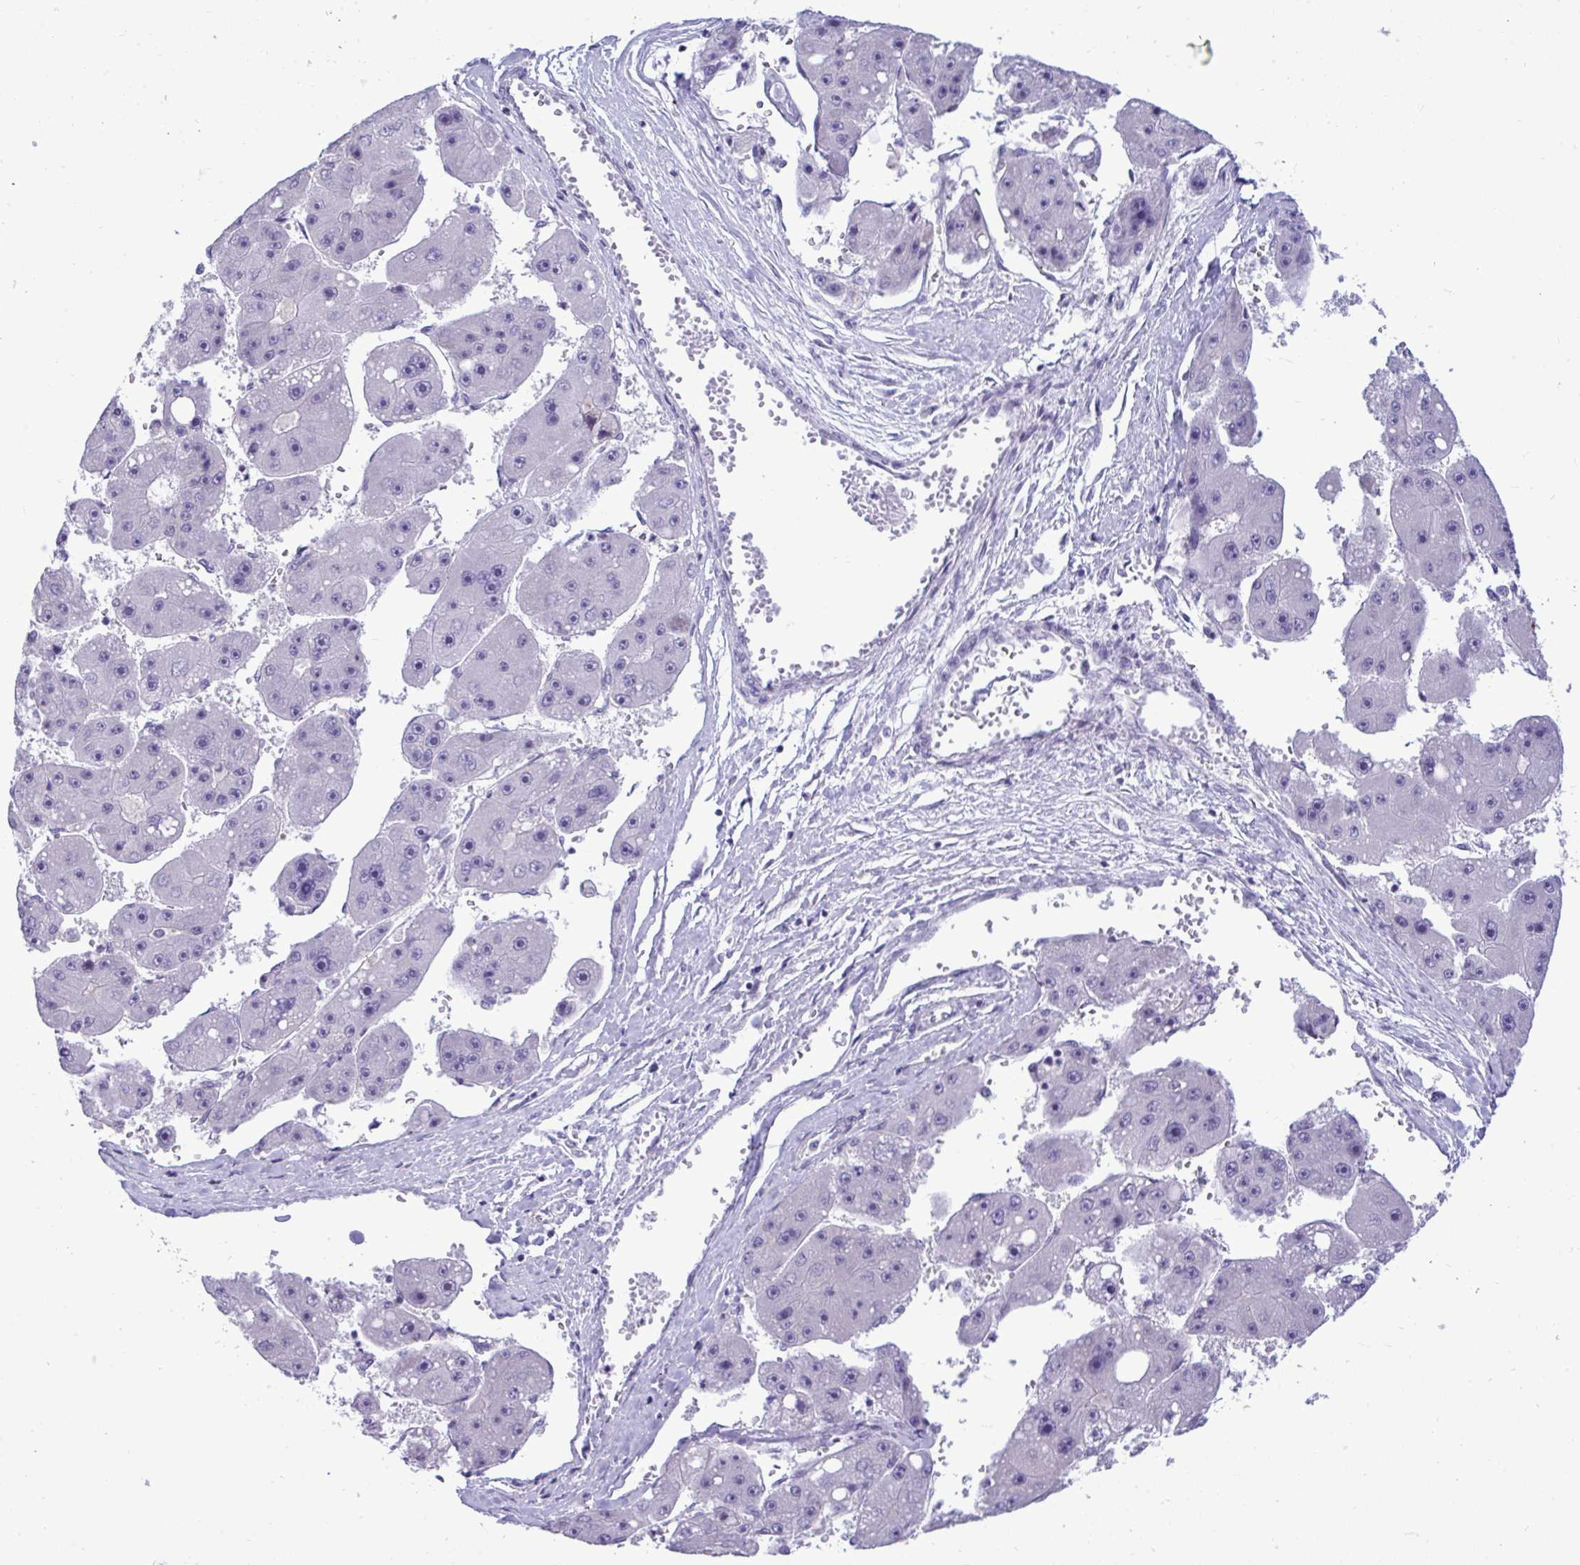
{"staining": {"intensity": "negative", "quantity": "none", "location": "none"}, "tissue": "liver cancer", "cell_type": "Tumor cells", "image_type": "cancer", "snomed": [{"axis": "morphology", "description": "Carcinoma, Hepatocellular, NOS"}, {"axis": "topography", "description": "Liver"}], "caption": "Histopathology image shows no protein positivity in tumor cells of liver cancer (hepatocellular carcinoma) tissue.", "gene": "SPAG1", "patient": {"sex": "female", "age": 61}}